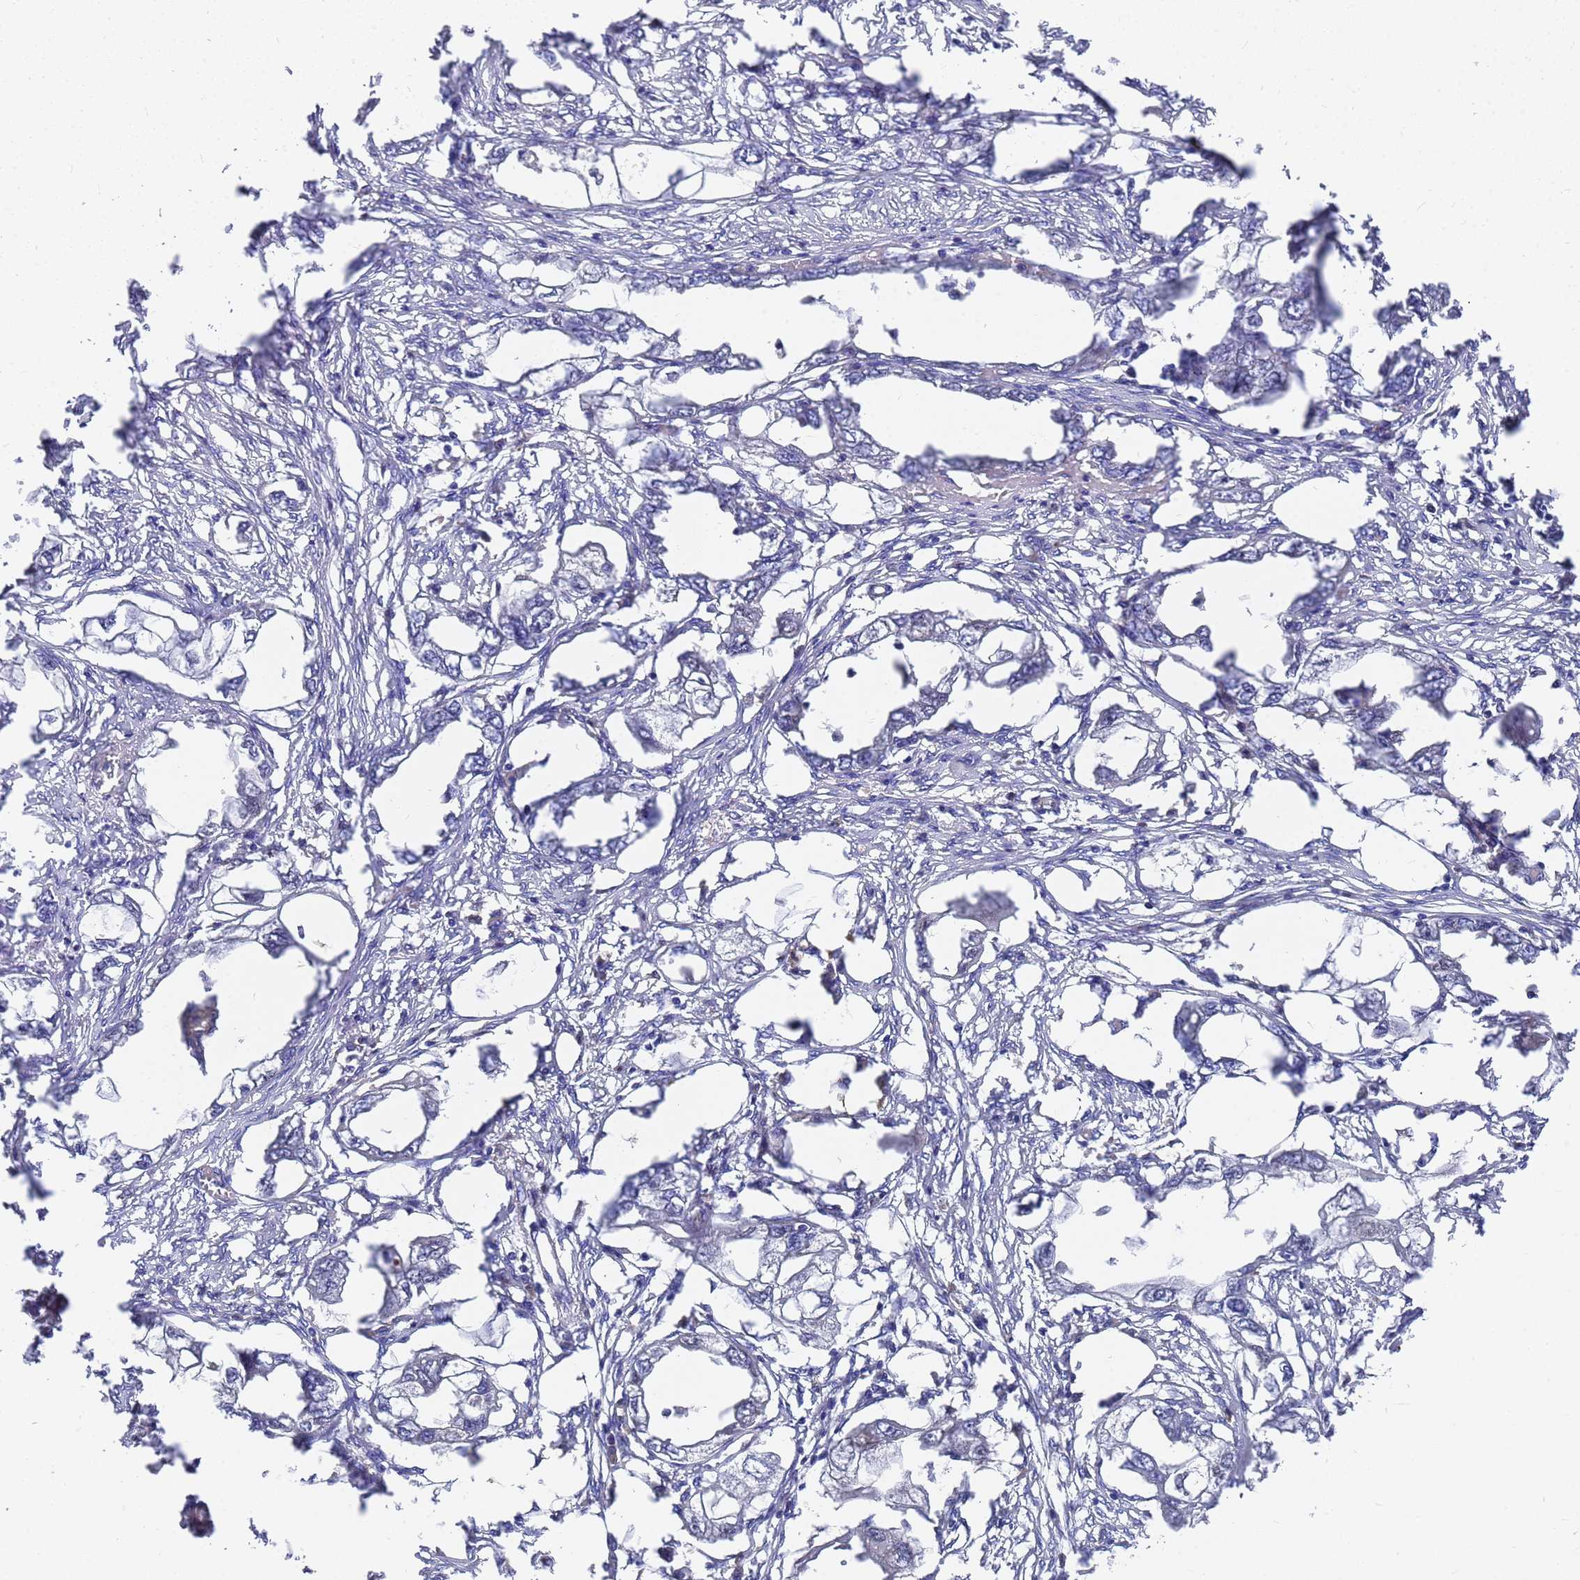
{"staining": {"intensity": "negative", "quantity": "none", "location": "none"}, "tissue": "endometrial cancer", "cell_type": "Tumor cells", "image_type": "cancer", "snomed": [{"axis": "morphology", "description": "Adenocarcinoma, NOS"}, {"axis": "morphology", "description": "Adenocarcinoma, metastatic, NOS"}, {"axis": "topography", "description": "Adipose tissue"}, {"axis": "topography", "description": "Endometrium"}], "caption": "High power microscopy micrograph of an IHC photomicrograph of endometrial metastatic adenocarcinoma, revealing no significant staining in tumor cells.", "gene": "SLC35E2B", "patient": {"sex": "female", "age": 67}}